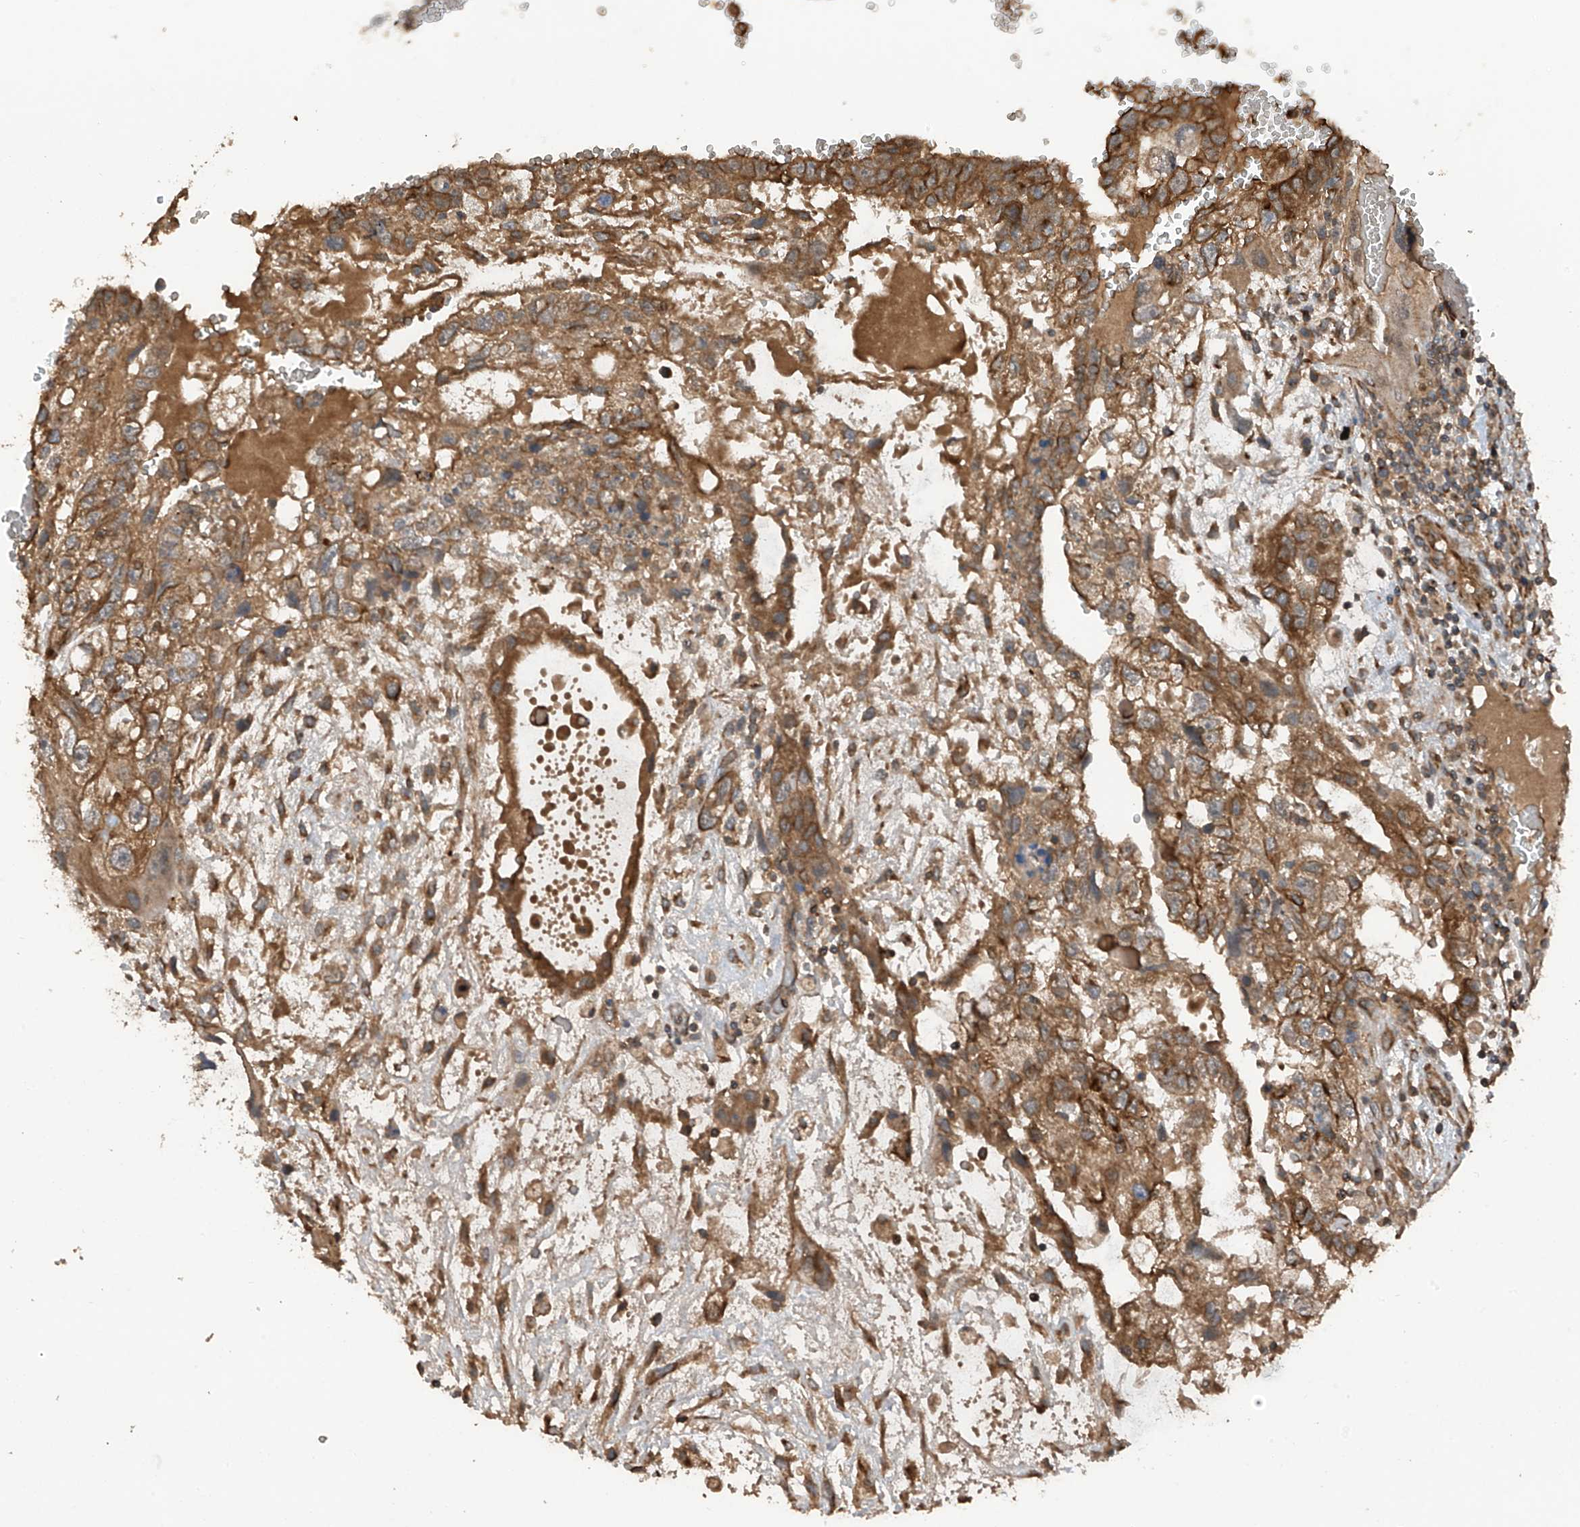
{"staining": {"intensity": "moderate", "quantity": ">75%", "location": "cytoplasmic/membranous"}, "tissue": "testis cancer", "cell_type": "Tumor cells", "image_type": "cancer", "snomed": [{"axis": "morphology", "description": "Carcinoma, Embryonal, NOS"}, {"axis": "topography", "description": "Testis"}], "caption": "Immunohistochemical staining of human testis embryonal carcinoma exhibits medium levels of moderate cytoplasmic/membranous staining in about >75% of tumor cells.", "gene": "RPAIN", "patient": {"sex": "male", "age": 36}}